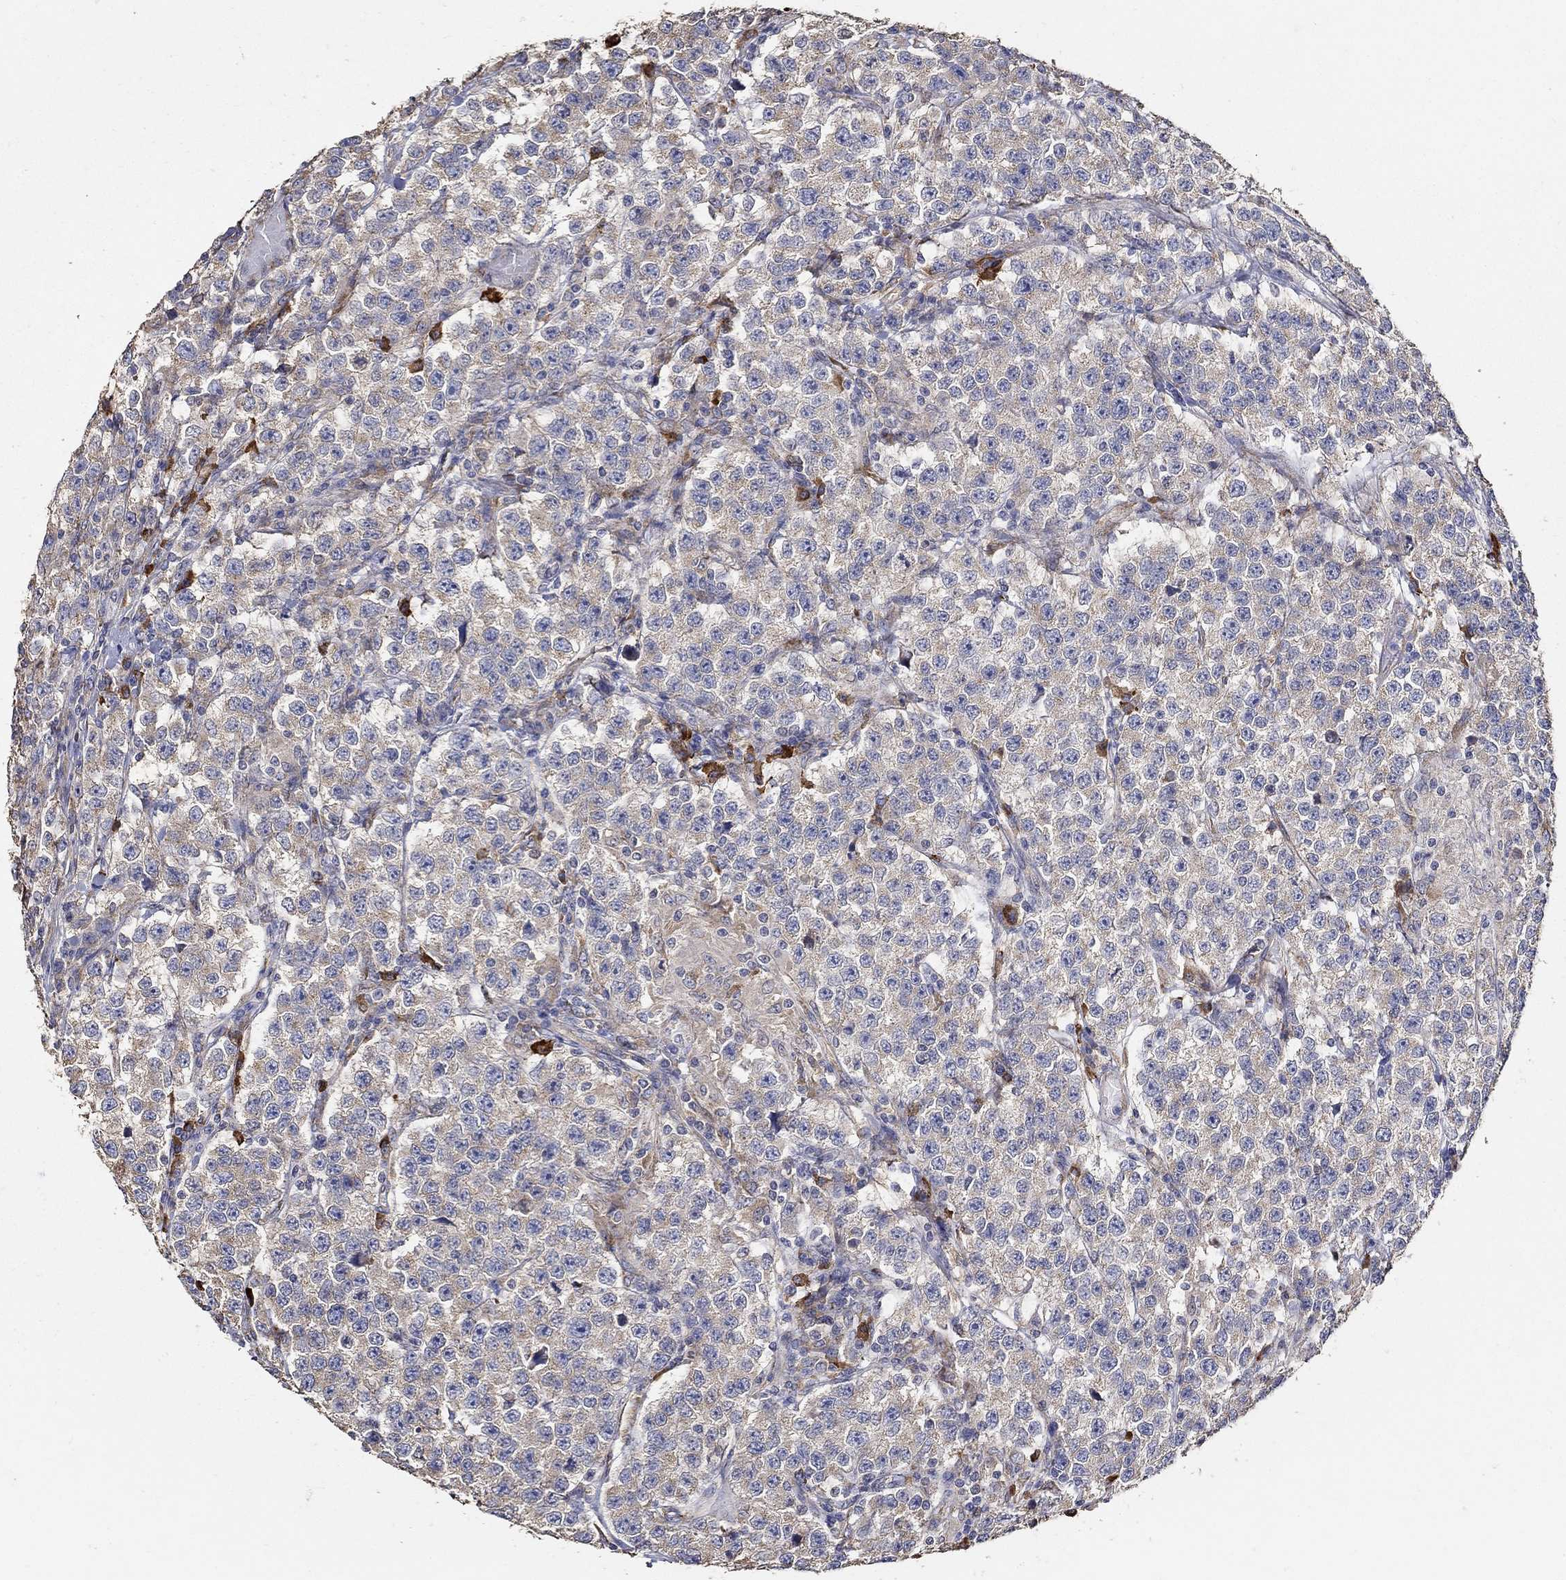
{"staining": {"intensity": "weak", "quantity": ">75%", "location": "cytoplasmic/membranous"}, "tissue": "testis cancer", "cell_type": "Tumor cells", "image_type": "cancer", "snomed": [{"axis": "morphology", "description": "Seminoma, NOS"}, {"axis": "topography", "description": "Testis"}], "caption": "Immunohistochemical staining of testis cancer (seminoma) reveals low levels of weak cytoplasmic/membranous protein positivity in about >75% of tumor cells.", "gene": "EMILIN3", "patient": {"sex": "male", "age": 59}}